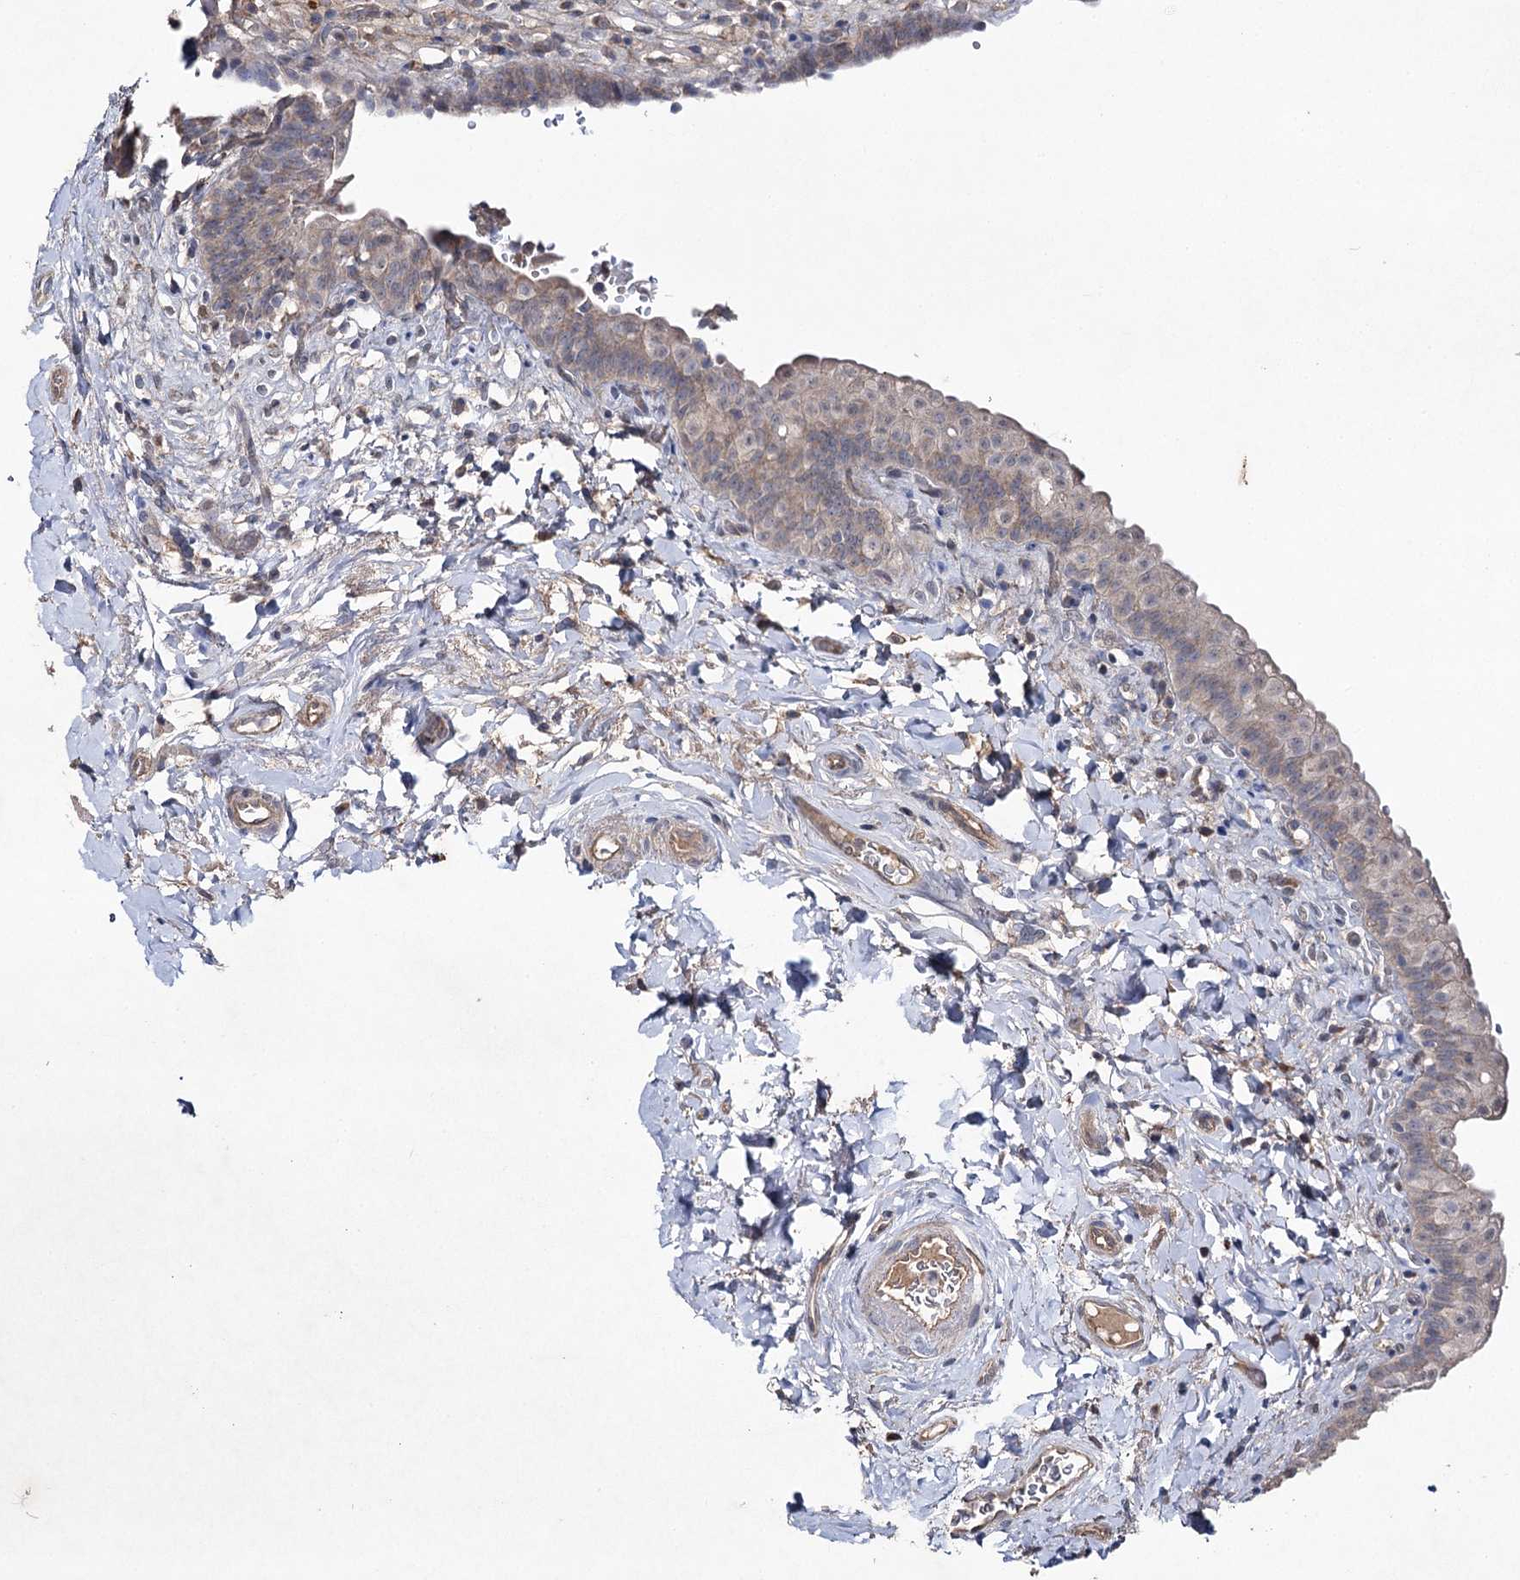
{"staining": {"intensity": "weak", "quantity": "25%-75%", "location": "cytoplasmic/membranous"}, "tissue": "urinary bladder", "cell_type": "Urothelial cells", "image_type": "normal", "snomed": [{"axis": "morphology", "description": "Normal tissue, NOS"}, {"axis": "topography", "description": "Urinary bladder"}], "caption": "Protein staining by immunohistochemistry displays weak cytoplasmic/membranous positivity in approximately 25%-75% of urothelial cells in benign urinary bladder. The staining was performed using DAB, with brown indicating positive protein expression. Nuclei are stained blue with hematoxylin.", "gene": "SEMA4G", "patient": {"sex": "male", "age": 83}}